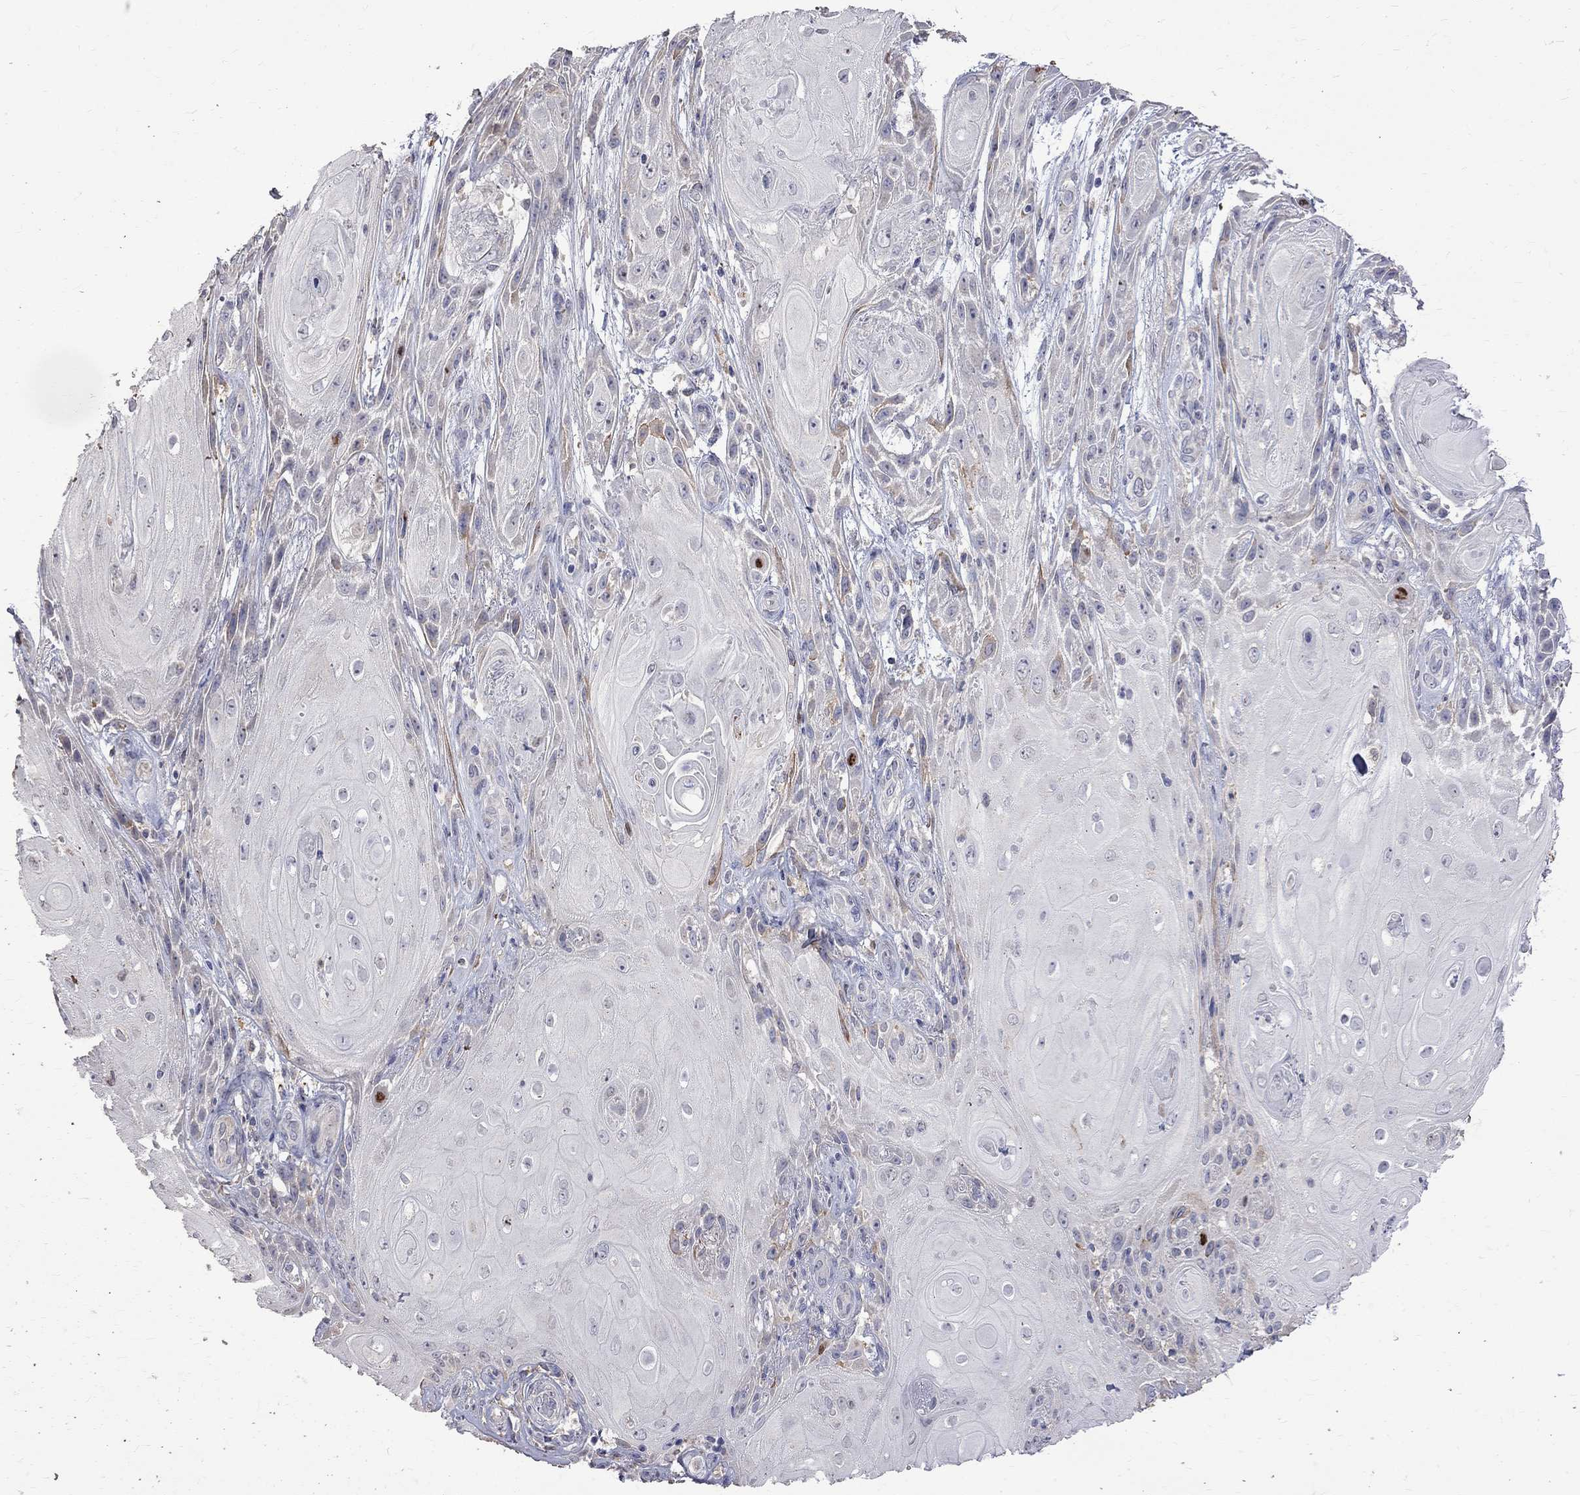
{"staining": {"intensity": "weak", "quantity": "<25%", "location": "cytoplasmic/membranous"}, "tissue": "skin cancer", "cell_type": "Tumor cells", "image_type": "cancer", "snomed": [{"axis": "morphology", "description": "Squamous cell carcinoma, NOS"}, {"axis": "topography", "description": "Skin"}], "caption": "A high-resolution photomicrograph shows immunohistochemistry (IHC) staining of squamous cell carcinoma (skin), which exhibits no significant positivity in tumor cells. The staining was performed using DAB (3,3'-diaminobenzidine) to visualize the protein expression in brown, while the nuclei were stained in blue with hematoxylin (Magnification: 20x).", "gene": "CKAP2", "patient": {"sex": "male", "age": 62}}